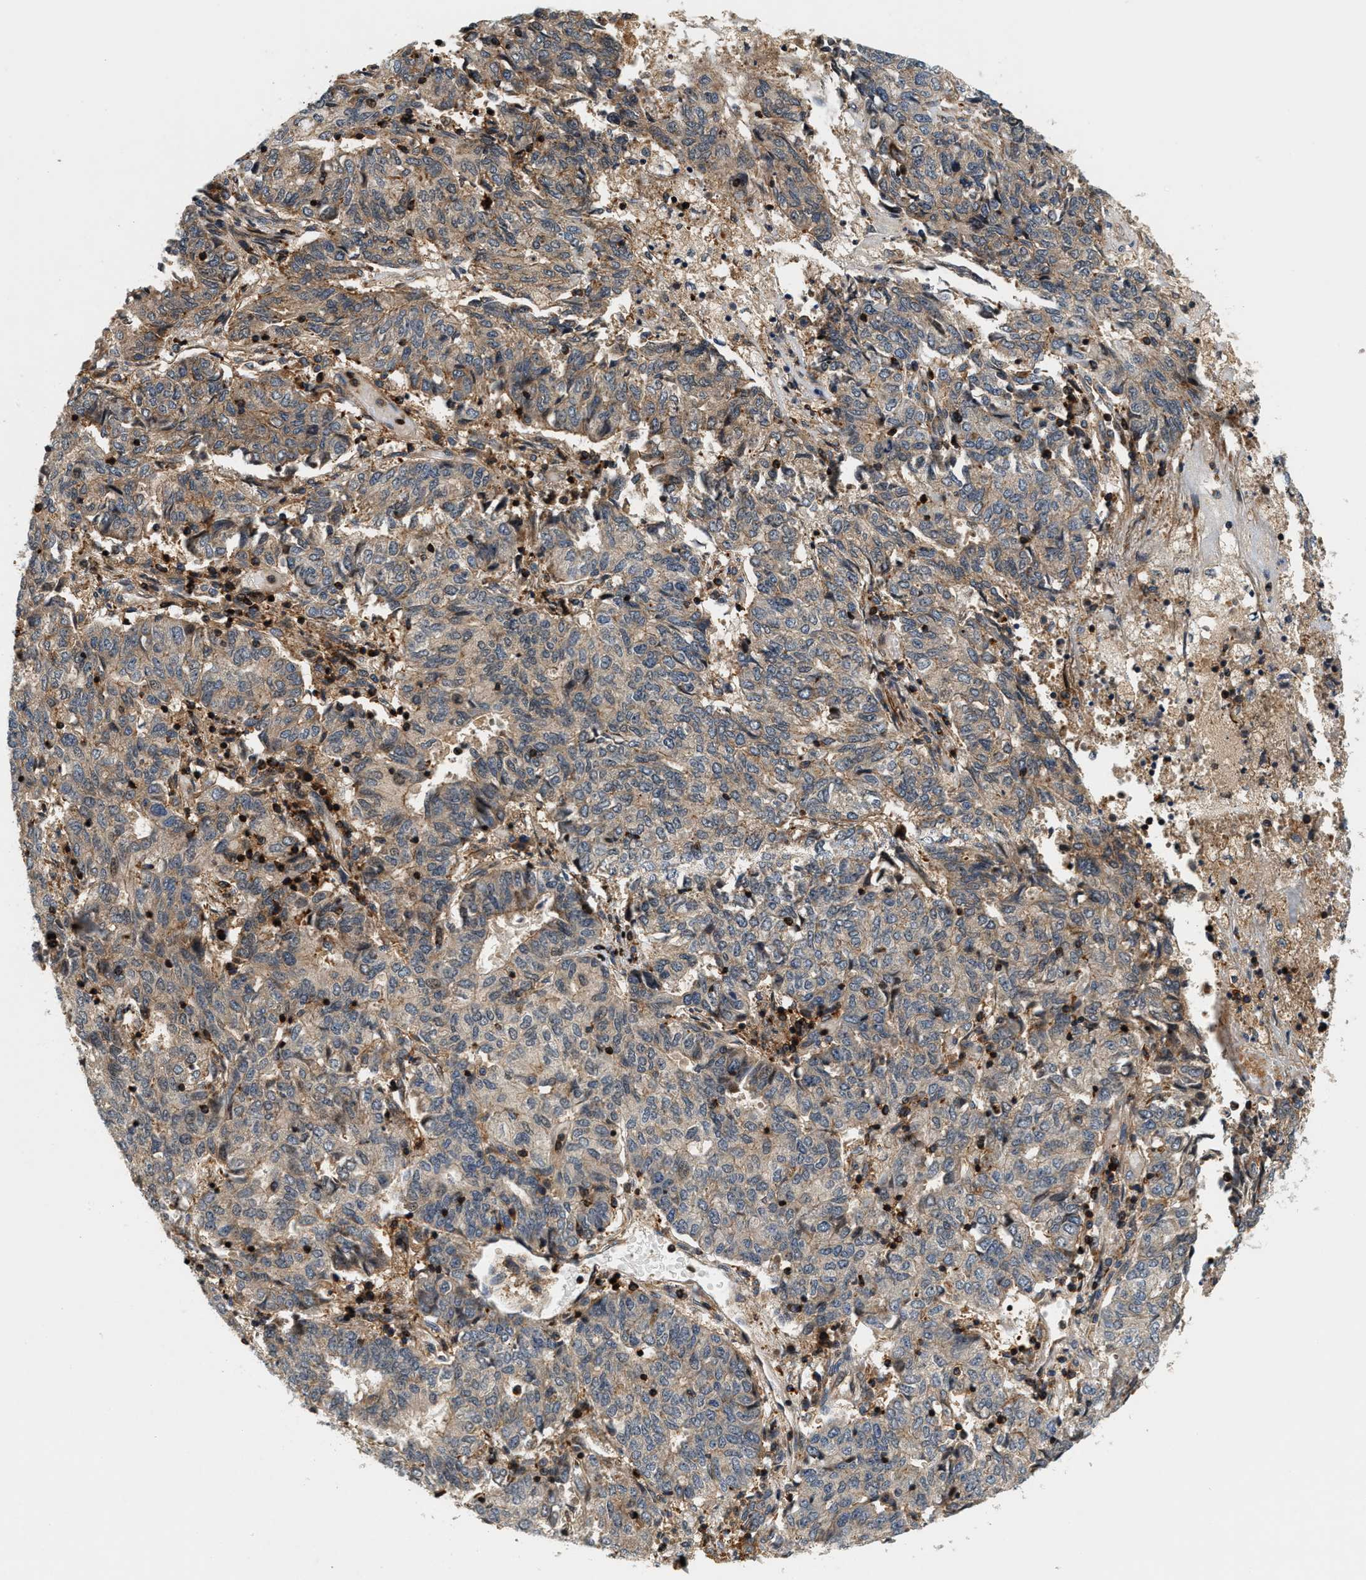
{"staining": {"intensity": "weak", "quantity": ">75%", "location": "cytoplasmic/membranous"}, "tissue": "endometrial cancer", "cell_type": "Tumor cells", "image_type": "cancer", "snomed": [{"axis": "morphology", "description": "Adenocarcinoma, NOS"}, {"axis": "topography", "description": "Endometrium"}], "caption": "Tumor cells demonstrate low levels of weak cytoplasmic/membranous expression in approximately >75% of cells in endometrial cancer (adenocarcinoma).", "gene": "SAMD9", "patient": {"sex": "female", "age": 80}}